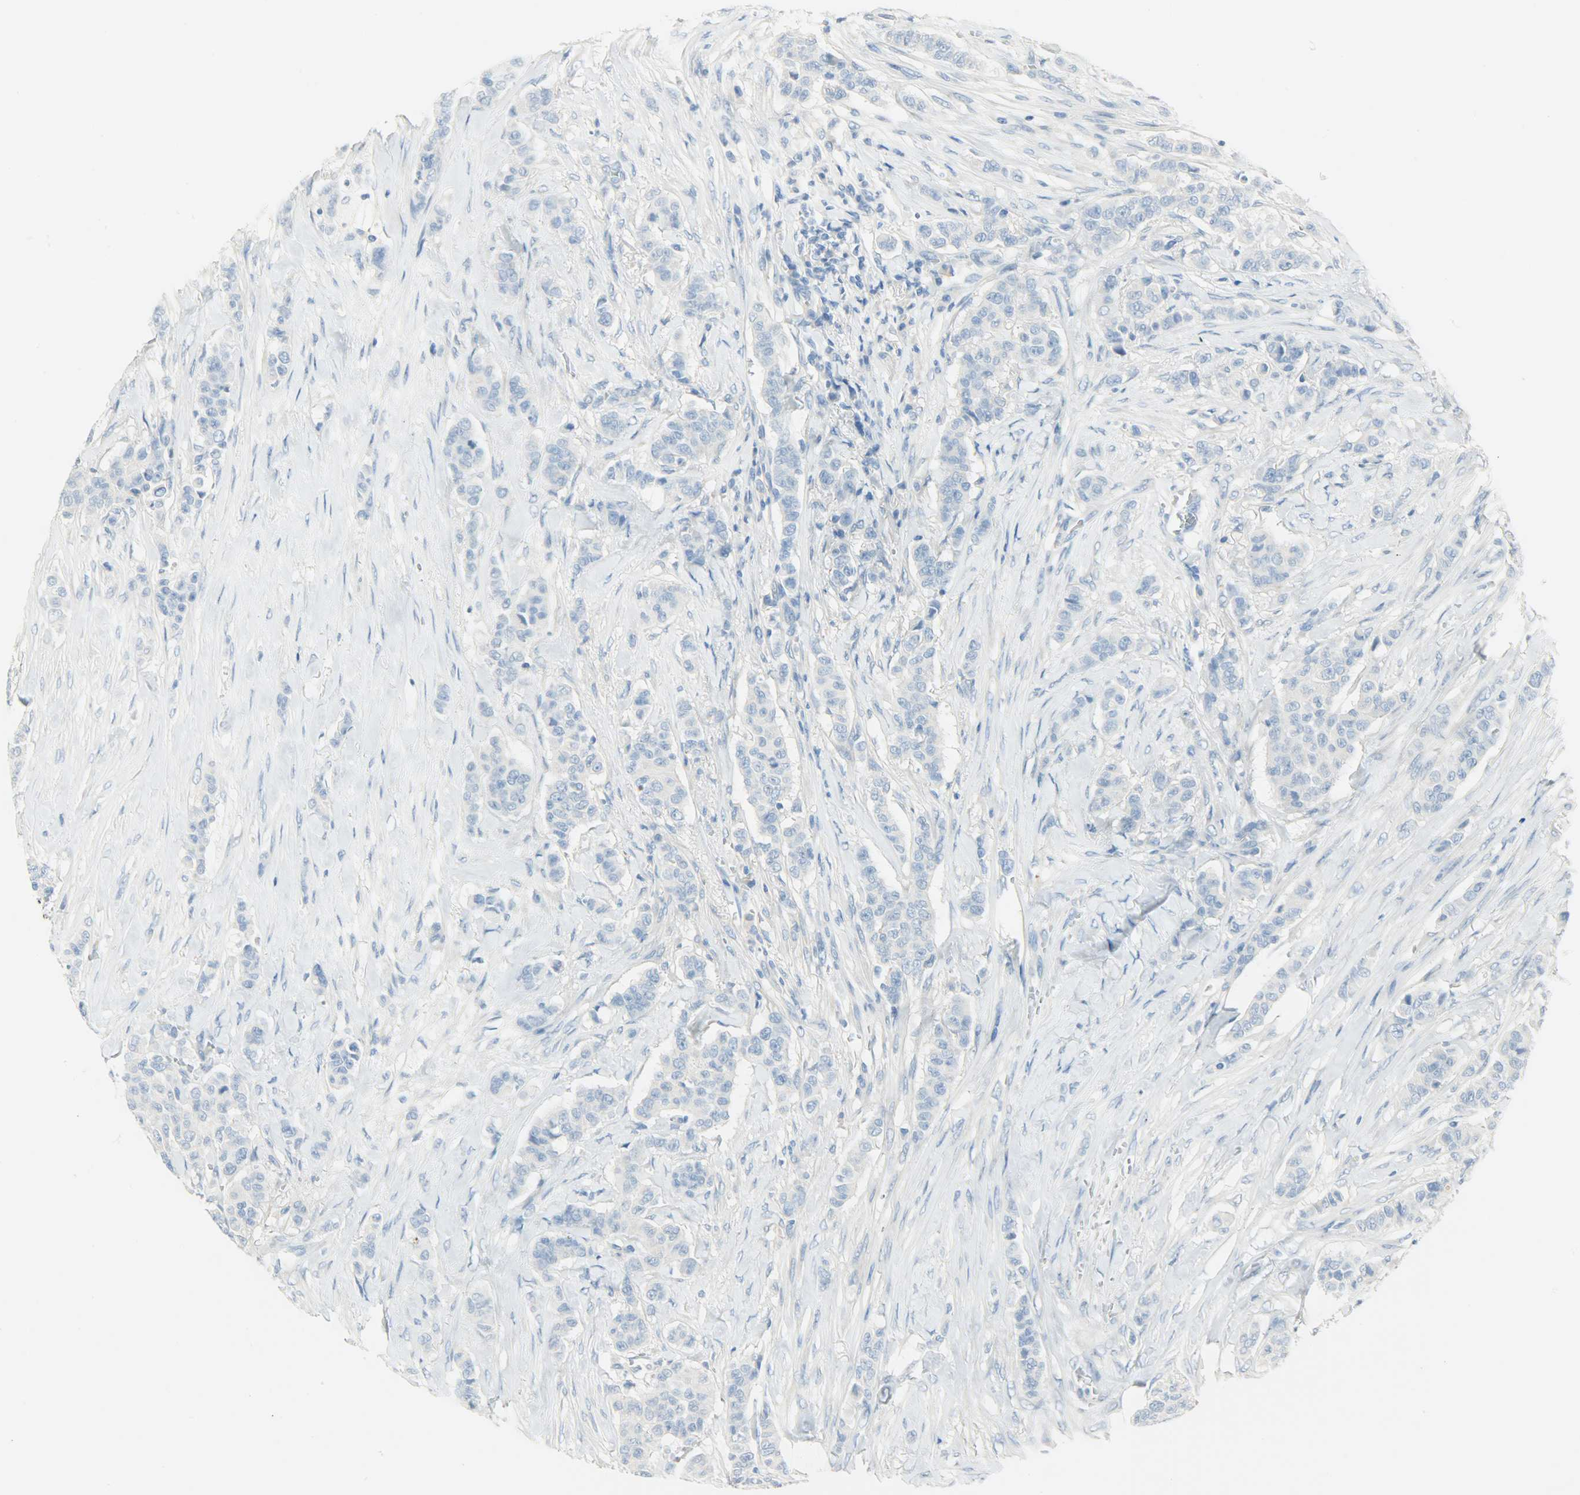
{"staining": {"intensity": "negative", "quantity": "none", "location": "none"}, "tissue": "breast cancer", "cell_type": "Tumor cells", "image_type": "cancer", "snomed": [{"axis": "morphology", "description": "Duct carcinoma"}, {"axis": "topography", "description": "Breast"}], "caption": "Immunohistochemical staining of human breast cancer reveals no significant positivity in tumor cells. (DAB (3,3'-diaminobenzidine) IHC visualized using brightfield microscopy, high magnification).", "gene": "PROM1", "patient": {"sex": "female", "age": 40}}